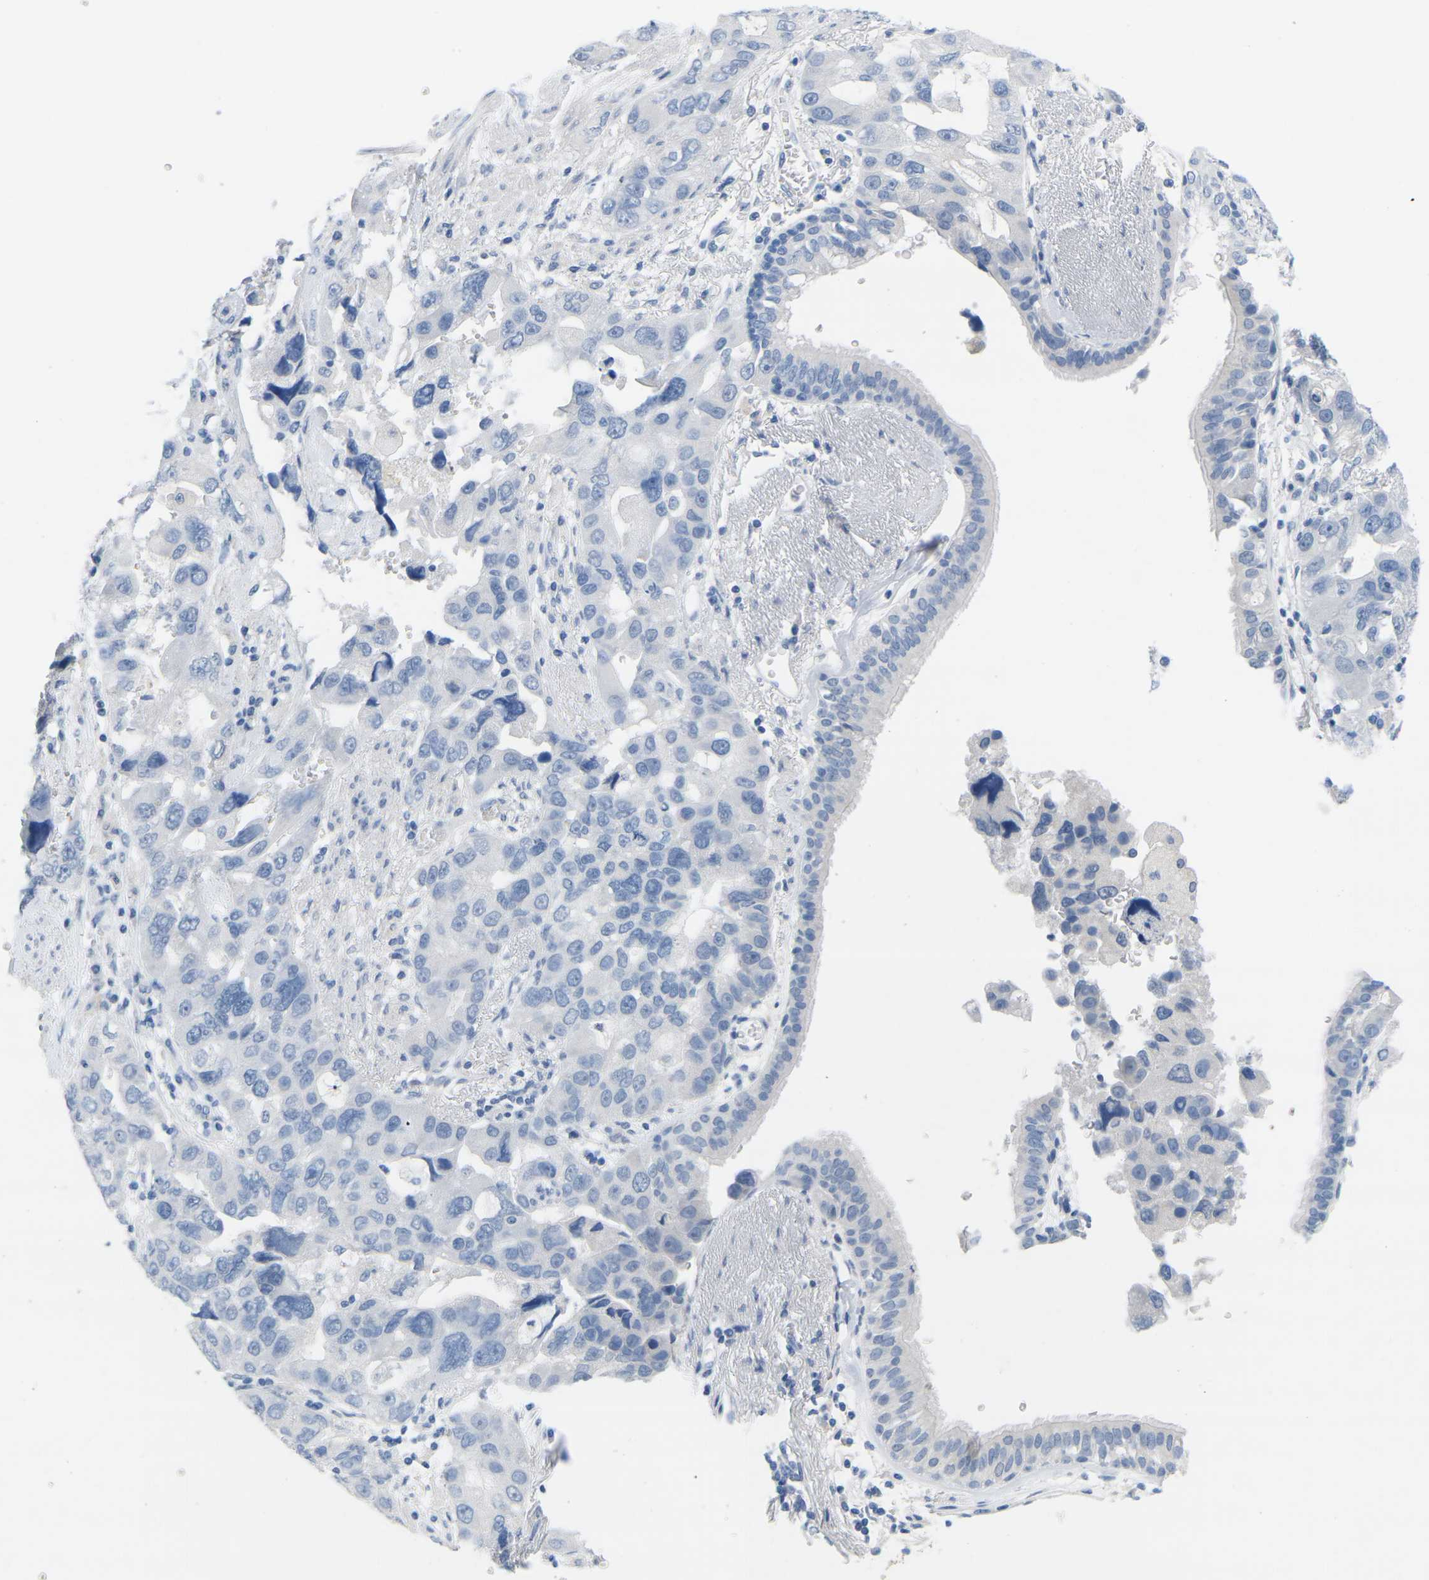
{"staining": {"intensity": "negative", "quantity": "none", "location": "none"}, "tissue": "bronchus", "cell_type": "Respiratory epithelial cells", "image_type": "normal", "snomed": [{"axis": "morphology", "description": "Normal tissue, NOS"}, {"axis": "morphology", "description": "Adenocarcinoma, NOS"}, {"axis": "morphology", "description": "Adenocarcinoma, metastatic, NOS"}, {"axis": "topography", "description": "Lymph node"}, {"axis": "topography", "description": "Bronchus"}, {"axis": "topography", "description": "Lung"}], "caption": "This is an immunohistochemistry image of unremarkable human bronchus. There is no positivity in respiratory epithelial cells.", "gene": "HBG2", "patient": {"sex": "female", "age": 54}}